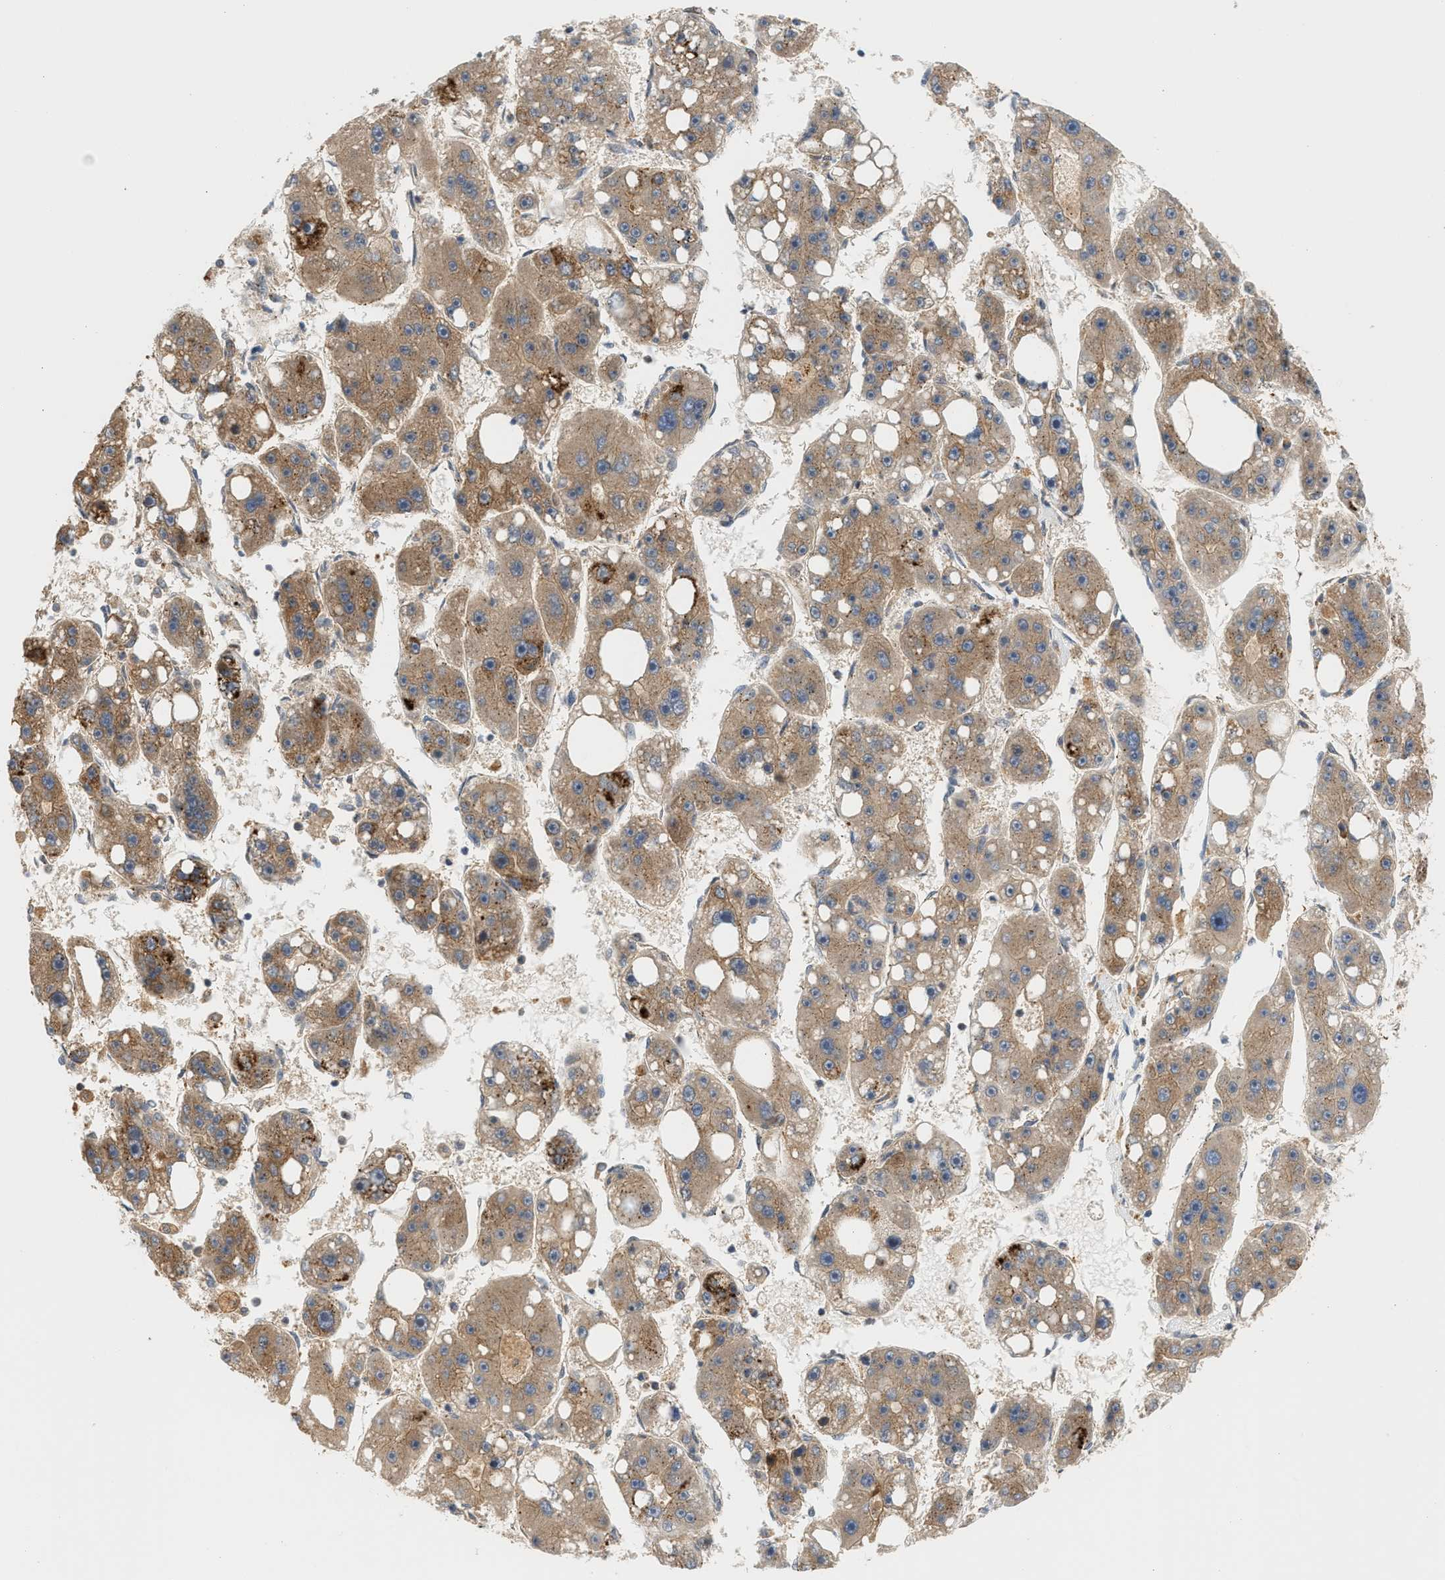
{"staining": {"intensity": "weak", "quantity": ">75%", "location": "cytoplasmic/membranous"}, "tissue": "liver cancer", "cell_type": "Tumor cells", "image_type": "cancer", "snomed": [{"axis": "morphology", "description": "Carcinoma, Hepatocellular, NOS"}, {"axis": "topography", "description": "Liver"}], "caption": "Human liver cancer (hepatocellular carcinoma) stained with a protein marker displays weak staining in tumor cells.", "gene": "MAP2K5", "patient": {"sex": "female", "age": 61}}